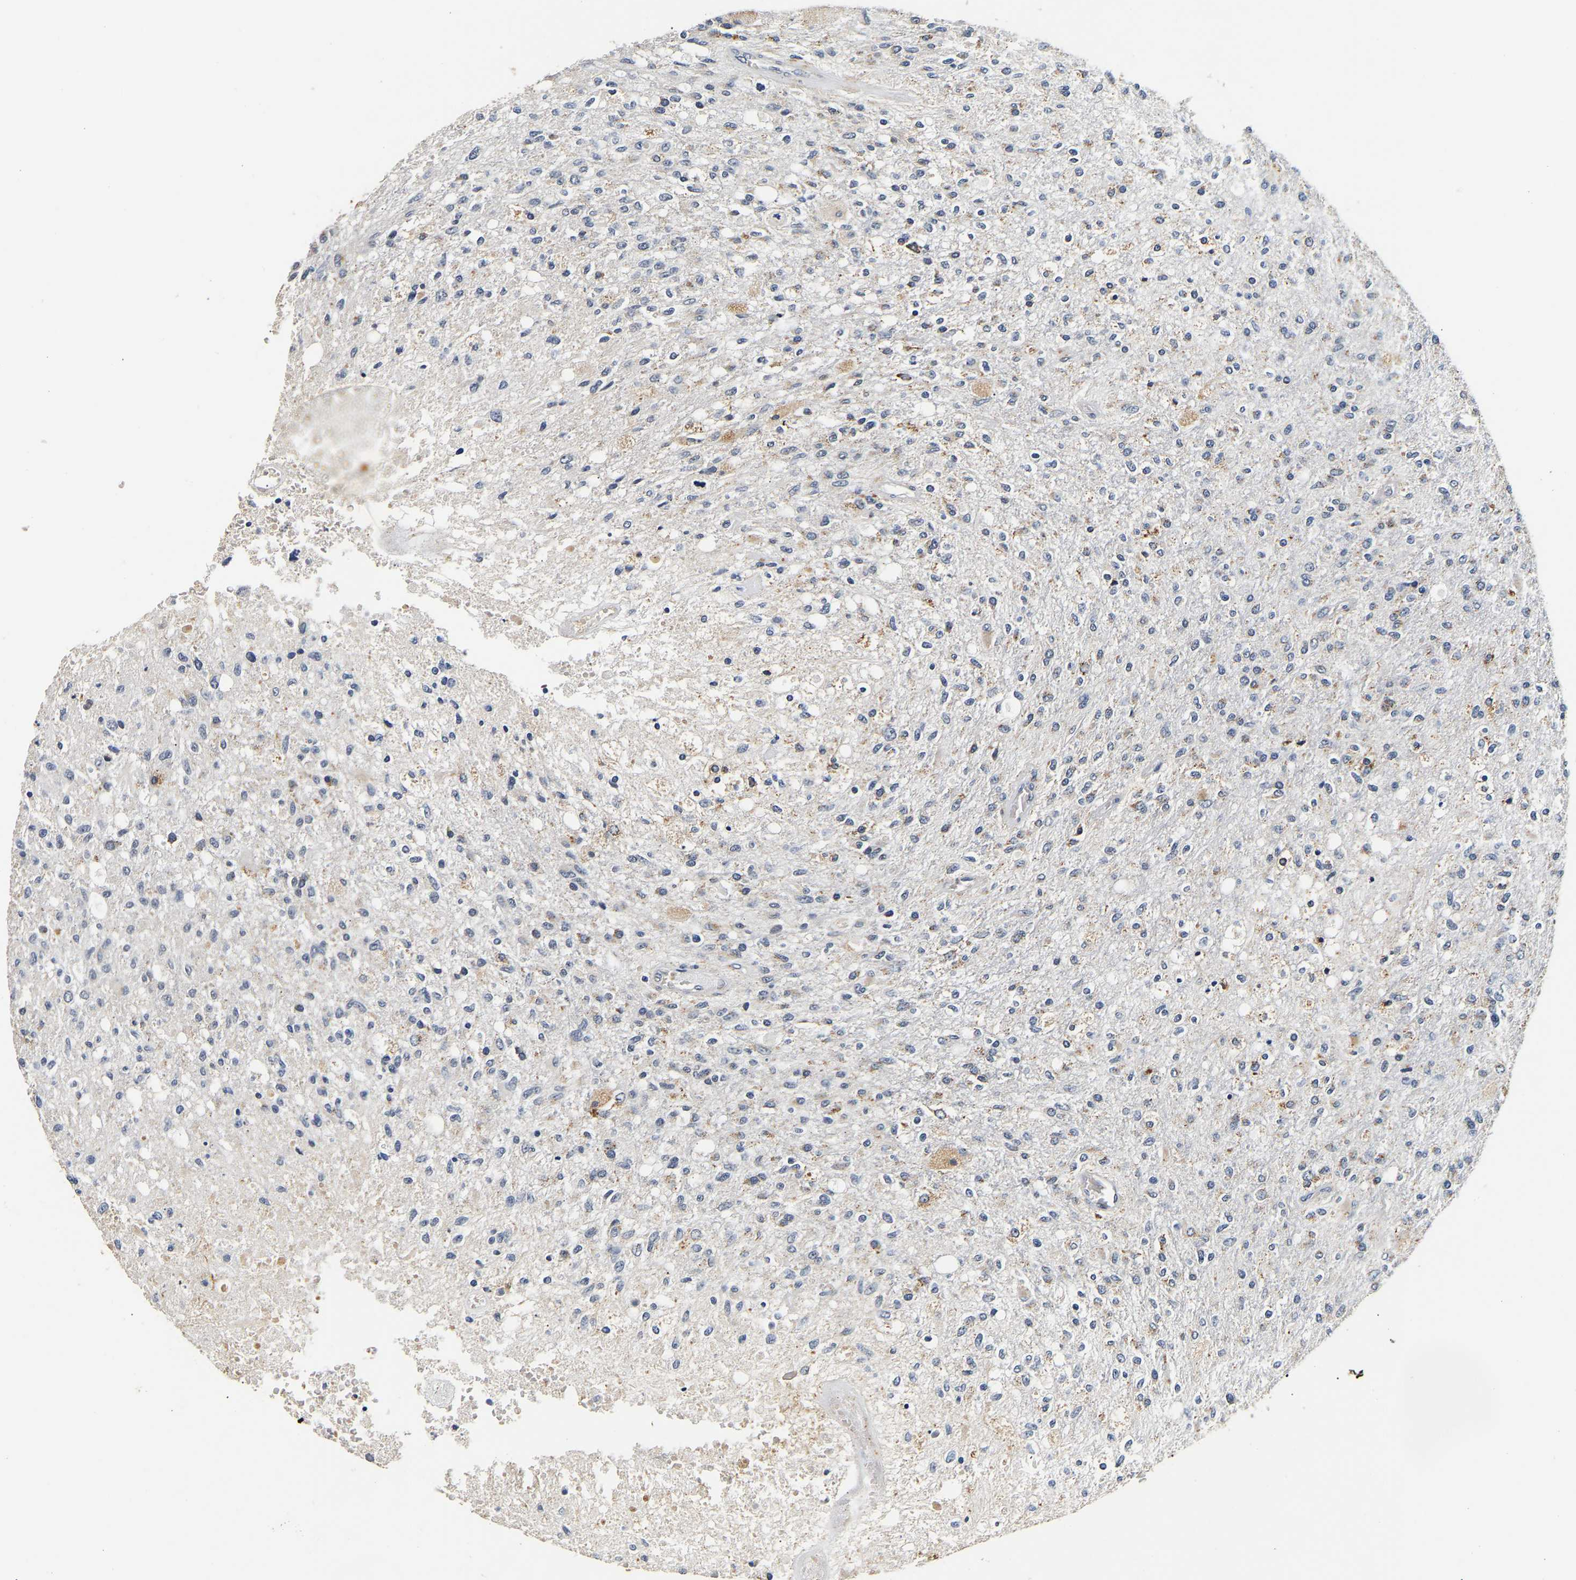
{"staining": {"intensity": "weak", "quantity": "<25%", "location": "cytoplasmic/membranous"}, "tissue": "glioma", "cell_type": "Tumor cells", "image_type": "cancer", "snomed": [{"axis": "morphology", "description": "Normal tissue, NOS"}, {"axis": "morphology", "description": "Glioma, malignant, High grade"}, {"axis": "topography", "description": "Cerebral cortex"}], "caption": "A photomicrograph of human malignant glioma (high-grade) is negative for staining in tumor cells.", "gene": "SMU1", "patient": {"sex": "male", "age": 77}}